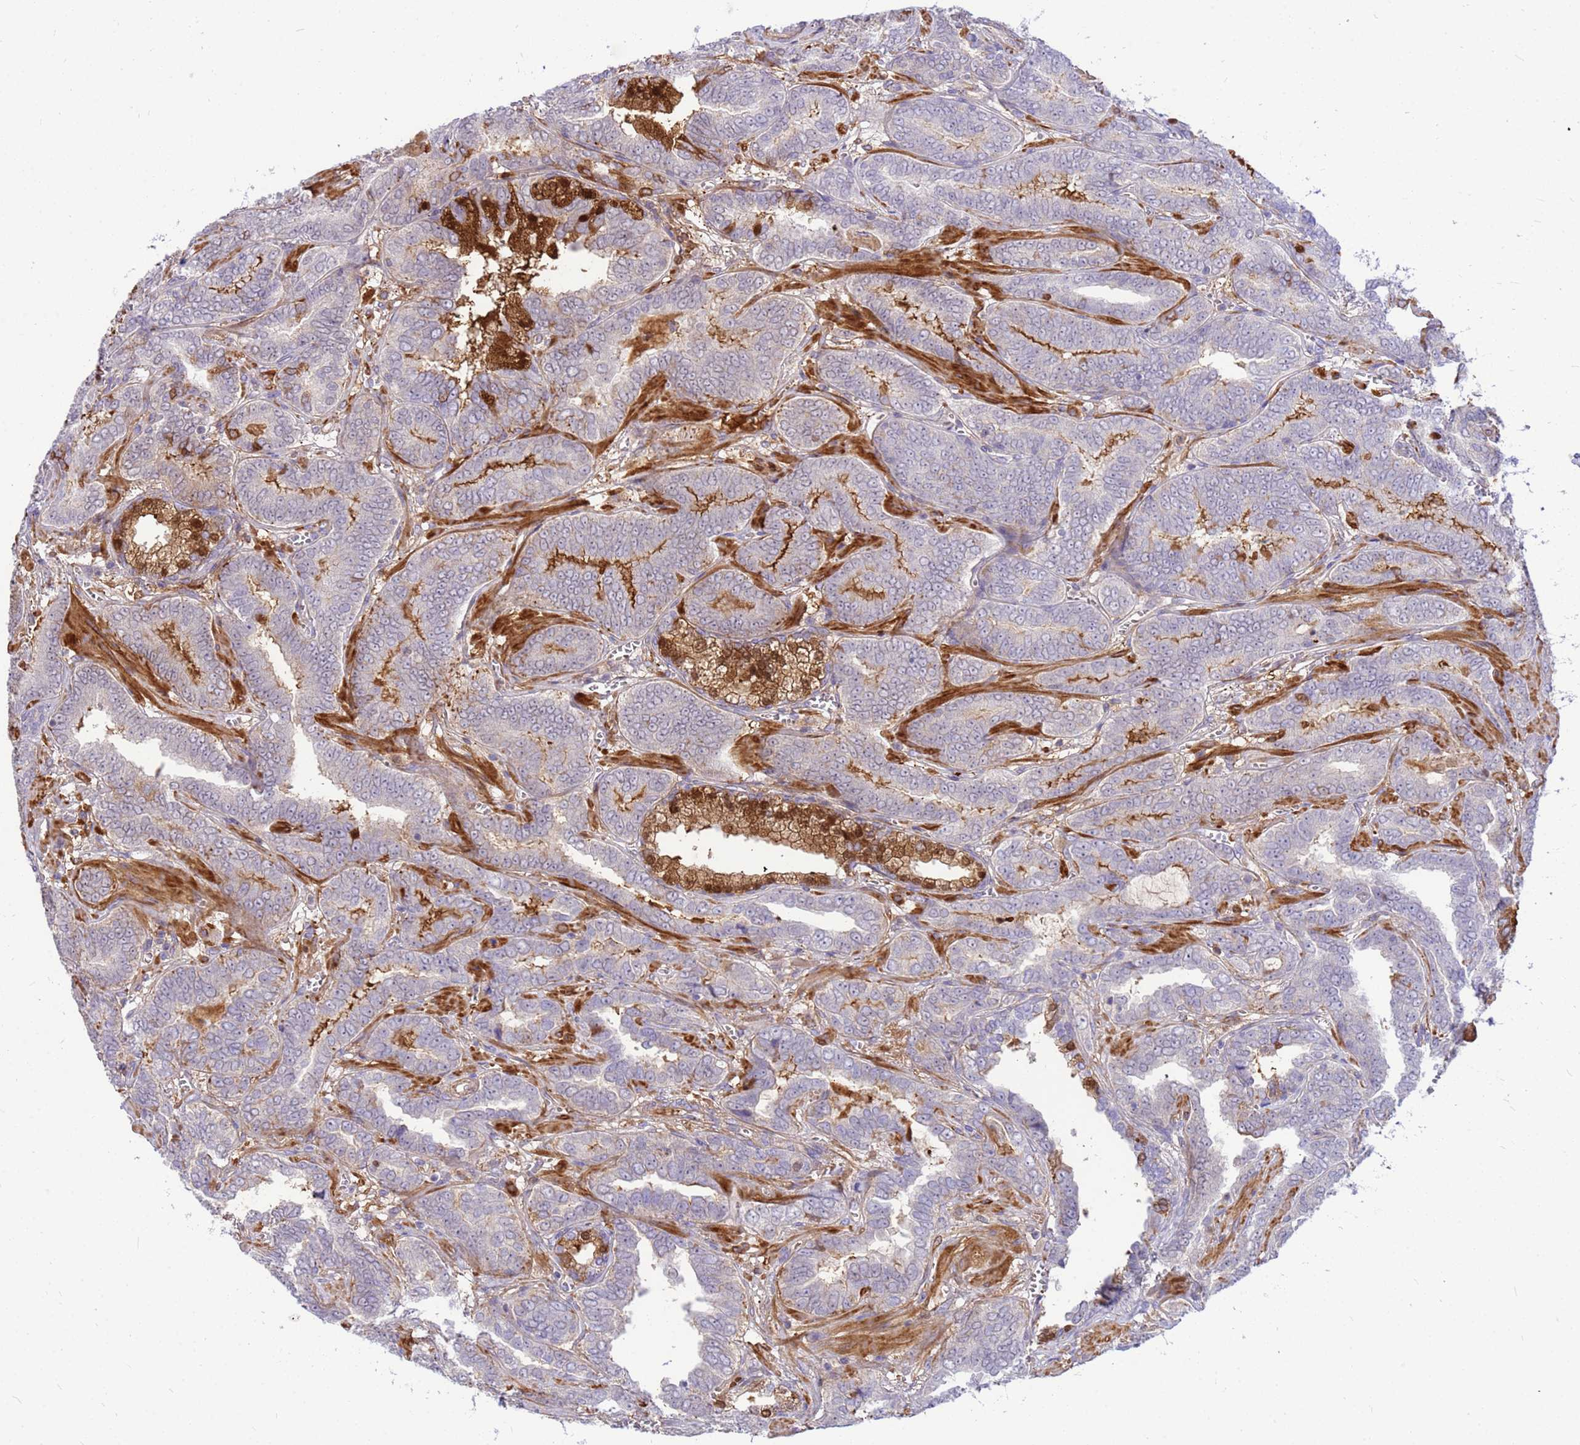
{"staining": {"intensity": "negative", "quantity": "none", "location": "none"}, "tissue": "prostate cancer", "cell_type": "Tumor cells", "image_type": "cancer", "snomed": [{"axis": "morphology", "description": "Adenocarcinoma, High grade"}, {"axis": "topography", "description": "Prostate"}], "caption": "Micrograph shows no significant protein positivity in tumor cells of prostate high-grade adenocarcinoma.", "gene": "ORM1", "patient": {"sex": "male", "age": 67}}